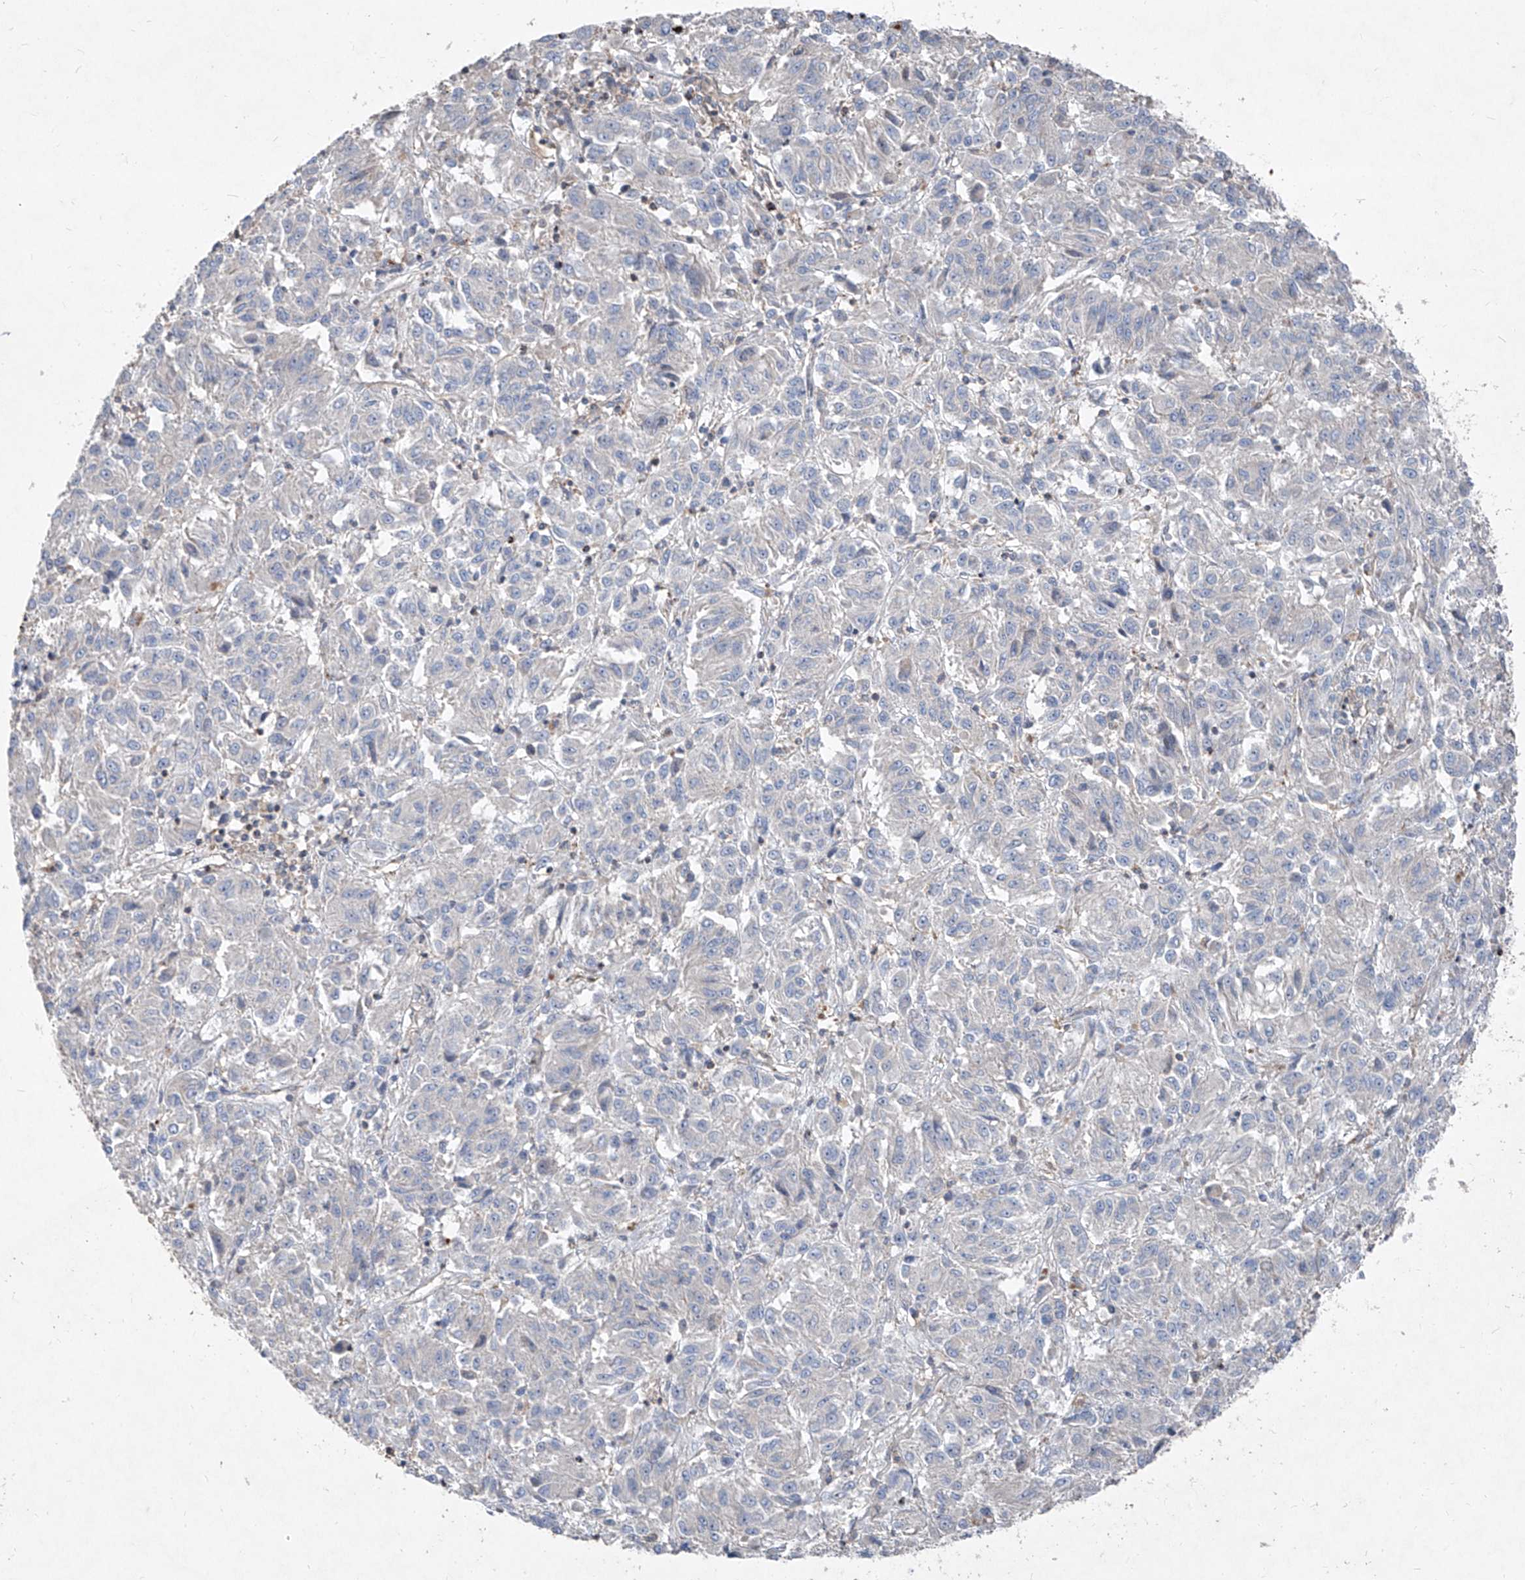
{"staining": {"intensity": "negative", "quantity": "none", "location": "none"}, "tissue": "melanoma", "cell_type": "Tumor cells", "image_type": "cancer", "snomed": [{"axis": "morphology", "description": "Malignant melanoma, Metastatic site"}, {"axis": "topography", "description": "Lung"}], "caption": "Malignant melanoma (metastatic site) was stained to show a protein in brown. There is no significant expression in tumor cells. Brightfield microscopy of immunohistochemistry stained with DAB (3,3'-diaminobenzidine) (brown) and hematoxylin (blue), captured at high magnification.", "gene": "UFD1", "patient": {"sex": "male", "age": 64}}